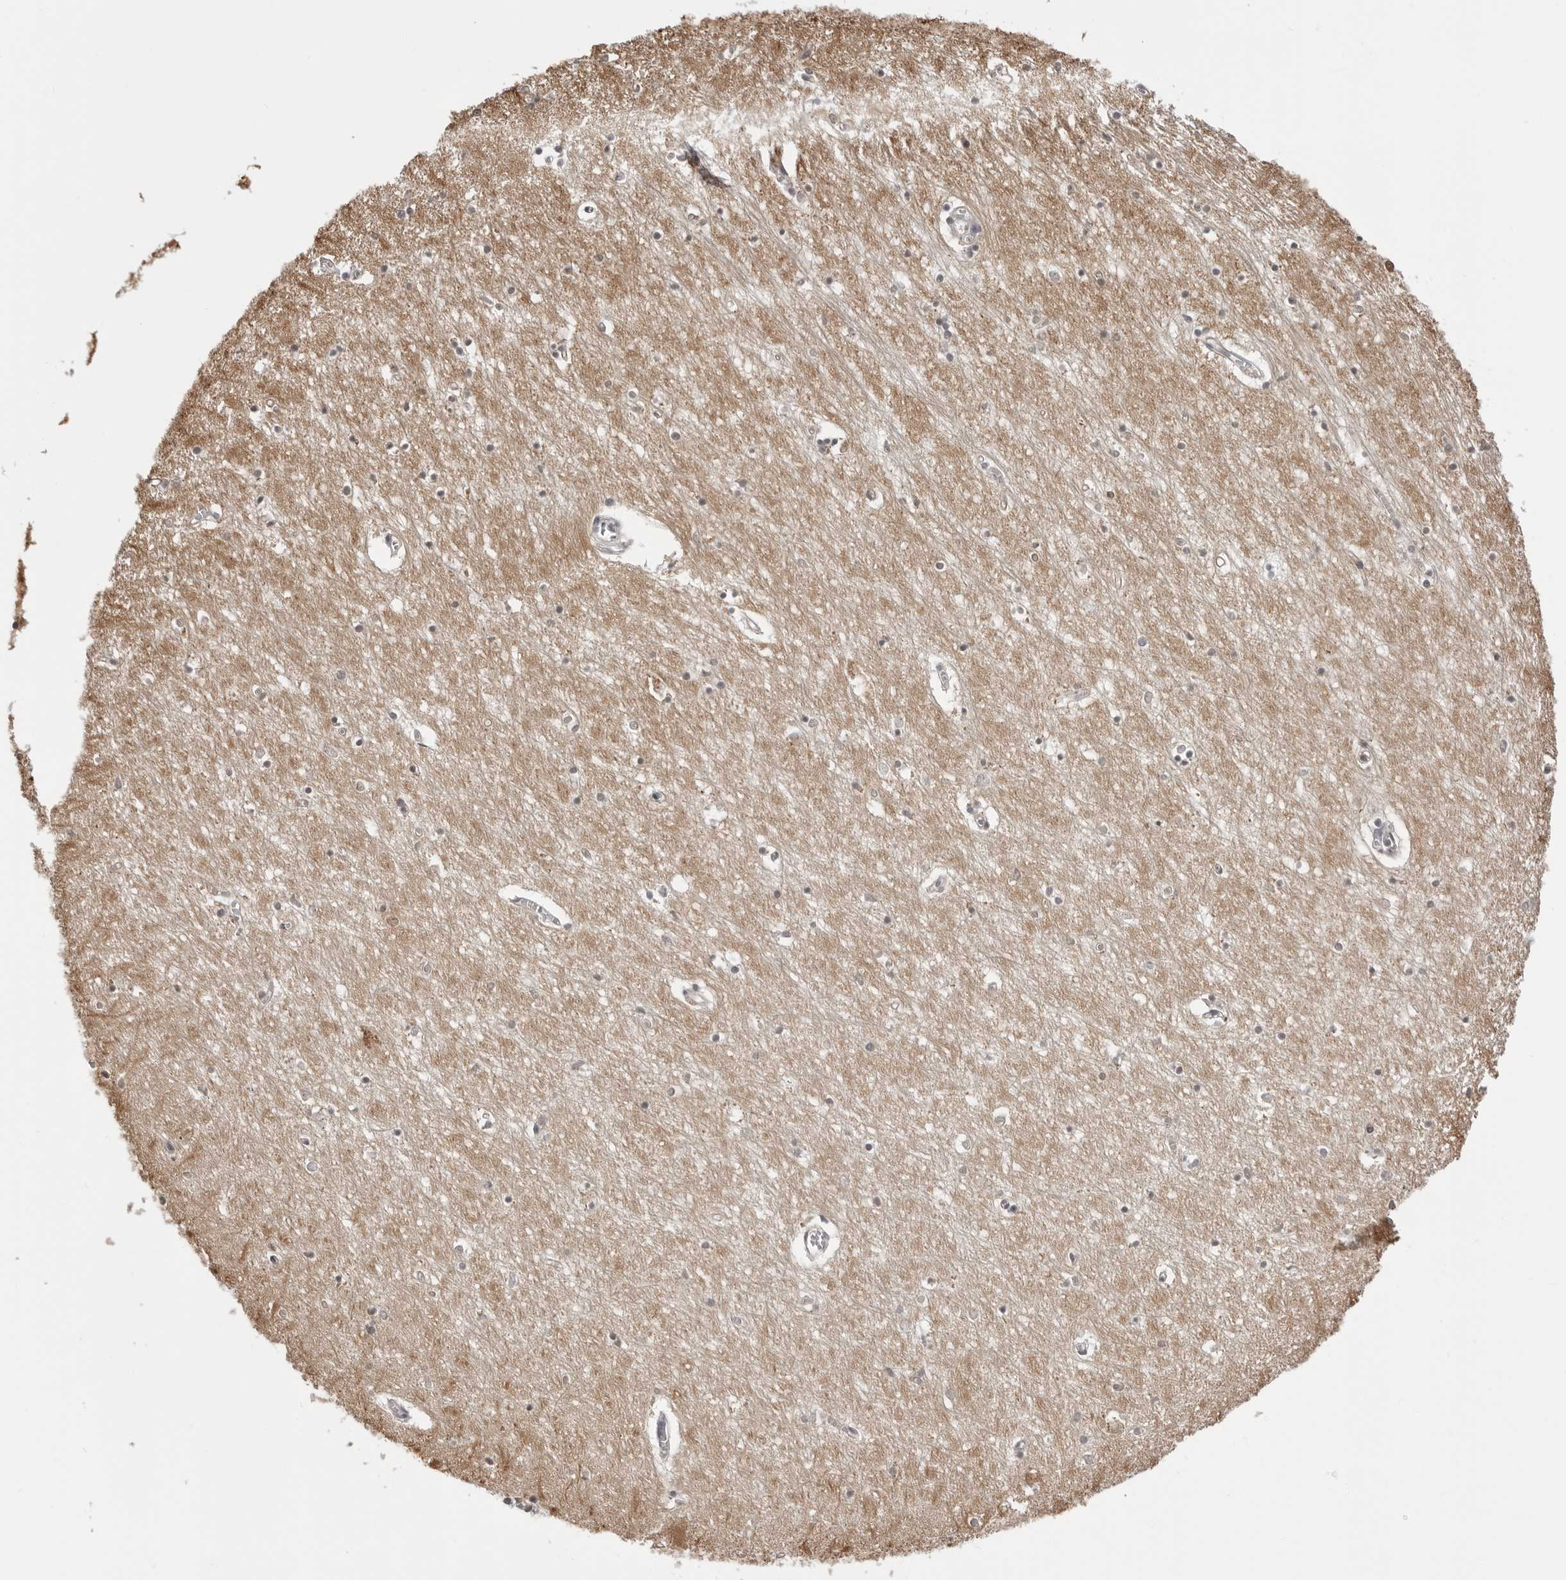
{"staining": {"intensity": "weak", "quantity": "<25%", "location": "cytoplasmic/membranous,nuclear"}, "tissue": "hippocampus", "cell_type": "Glial cells", "image_type": "normal", "snomed": [{"axis": "morphology", "description": "Normal tissue, NOS"}, {"axis": "topography", "description": "Hippocampus"}], "caption": "DAB immunohistochemical staining of unremarkable human hippocampus demonstrates no significant staining in glial cells.", "gene": "YWHAG", "patient": {"sex": "male", "age": 70}}